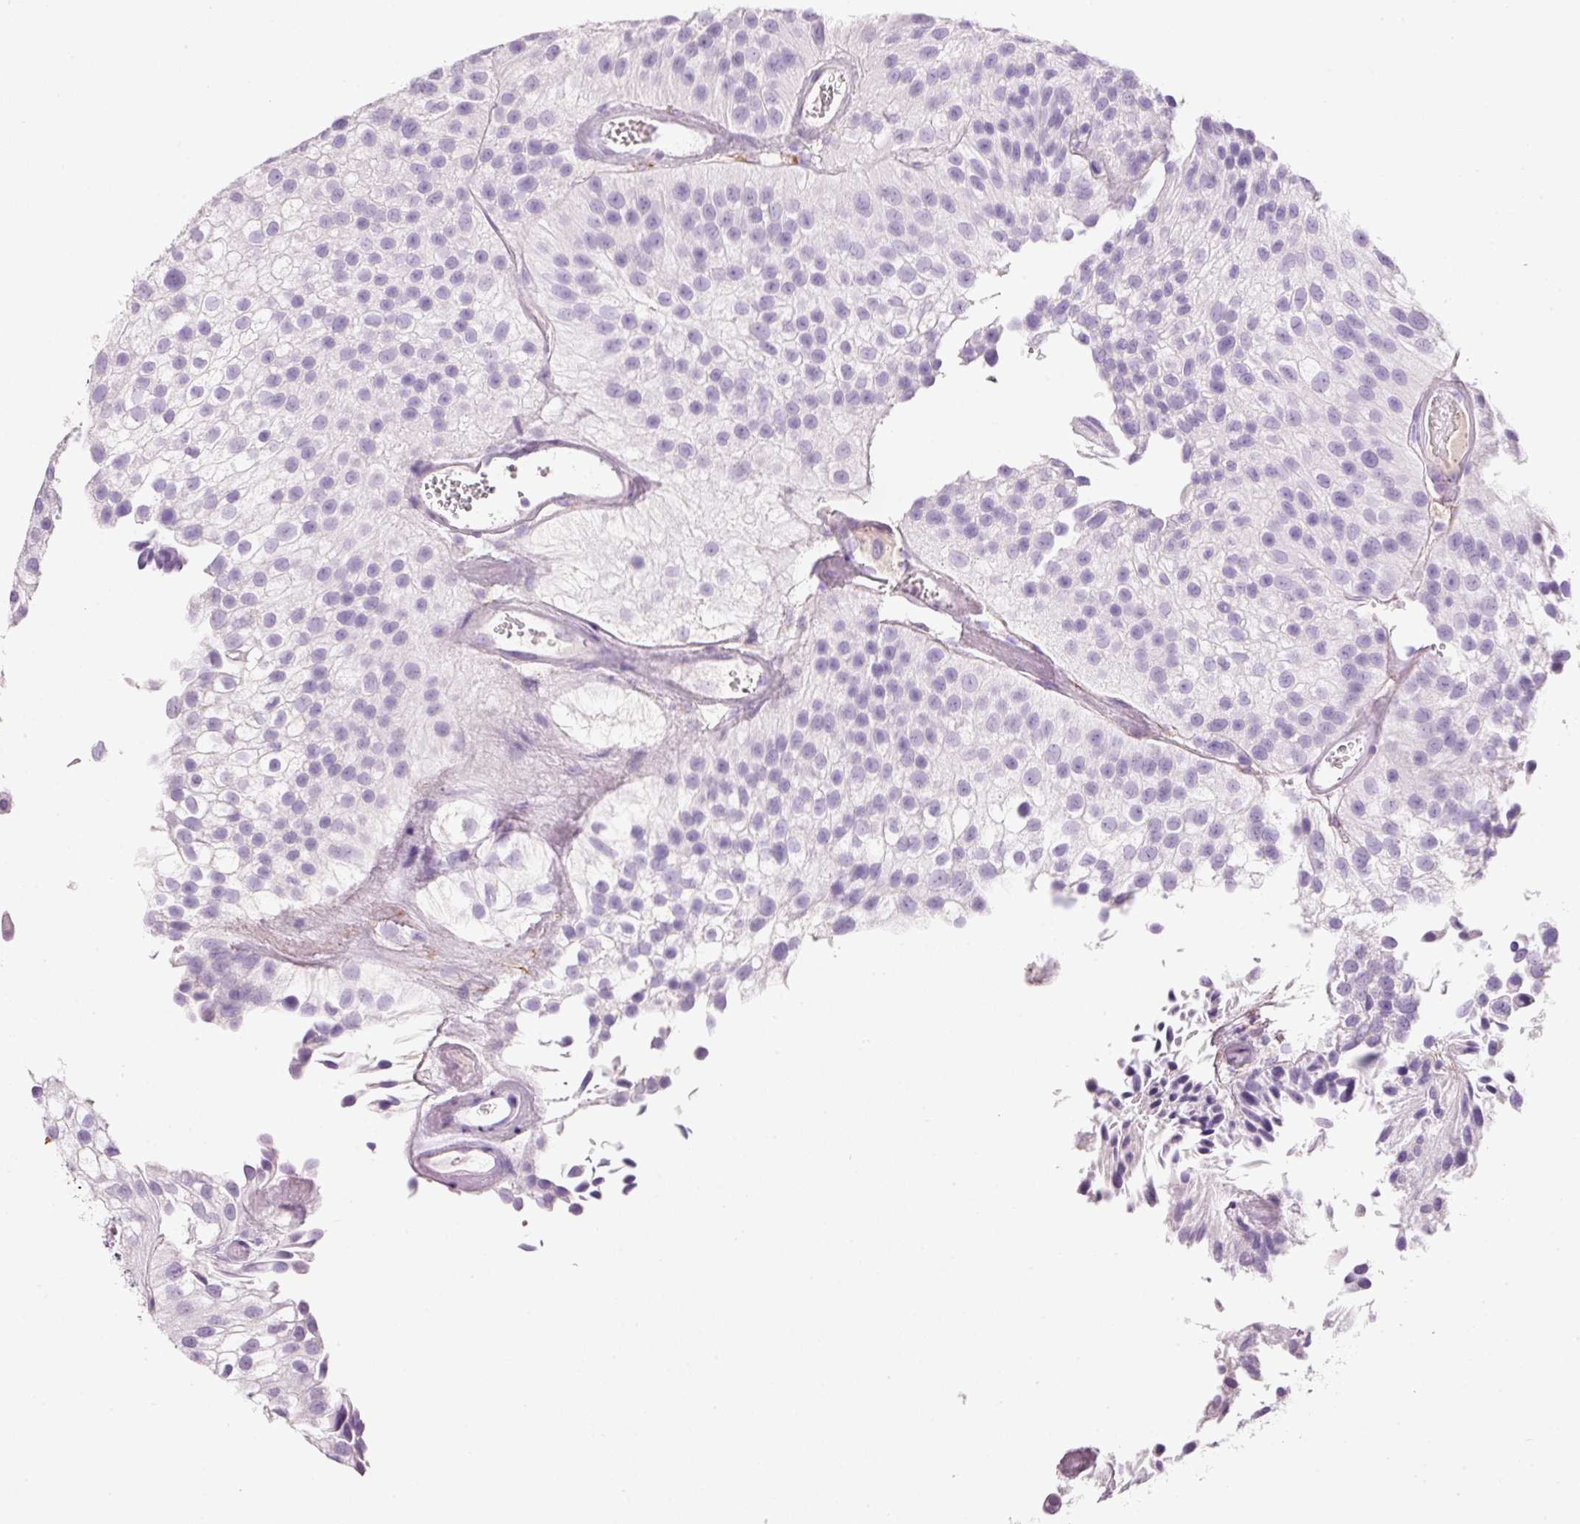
{"staining": {"intensity": "negative", "quantity": "none", "location": "none"}, "tissue": "urothelial cancer", "cell_type": "Tumor cells", "image_type": "cancer", "snomed": [{"axis": "morphology", "description": "Urothelial carcinoma, NOS"}, {"axis": "topography", "description": "Urinary bladder"}], "caption": "Tumor cells show no significant protein staining in transitional cell carcinoma. (Brightfield microscopy of DAB (3,3'-diaminobenzidine) IHC at high magnification).", "gene": "MFAP4", "patient": {"sex": "male", "age": 87}}